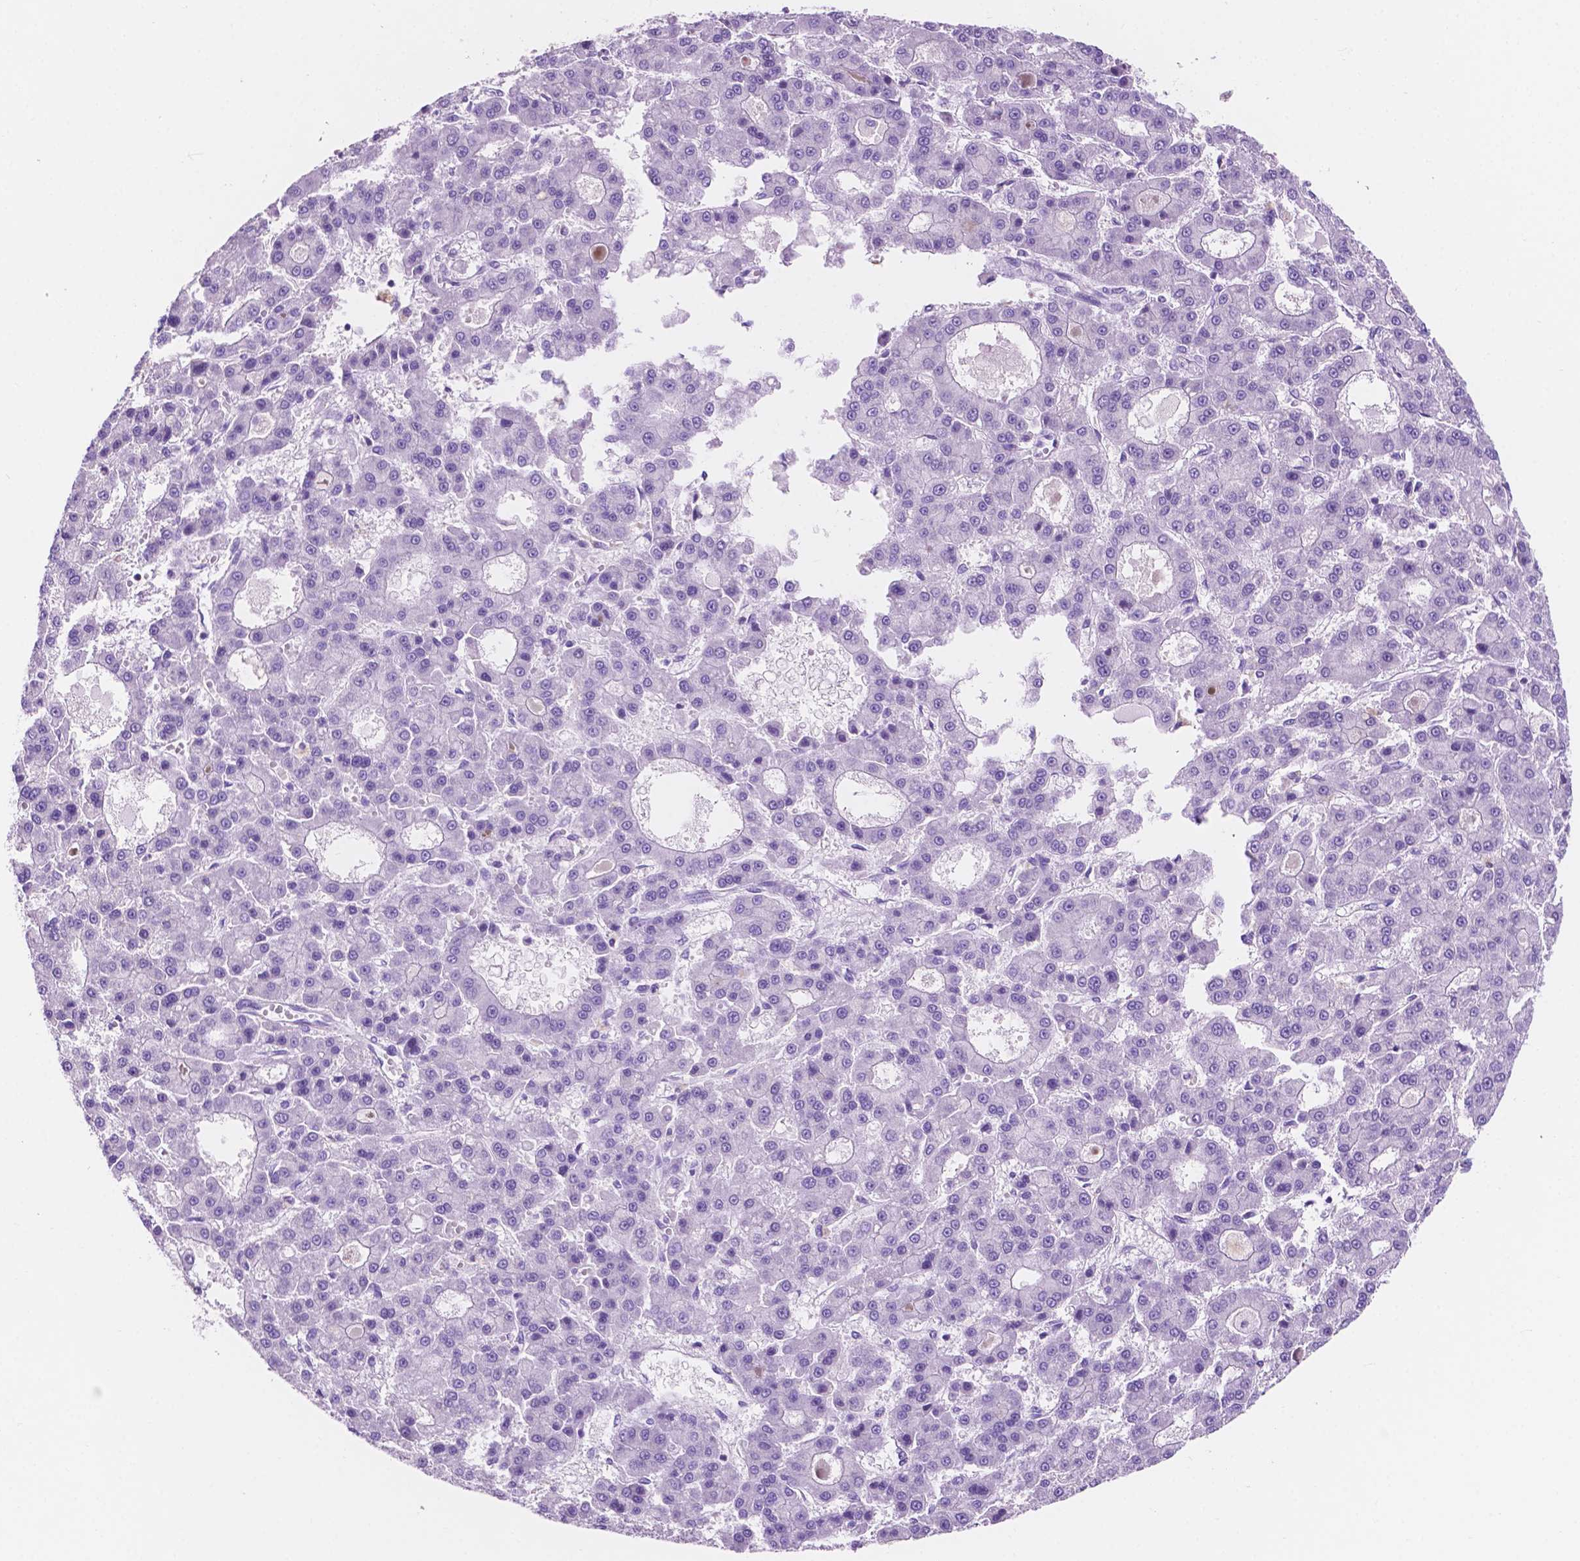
{"staining": {"intensity": "negative", "quantity": "none", "location": "none"}, "tissue": "liver cancer", "cell_type": "Tumor cells", "image_type": "cancer", "snomed": [{"axis": "morphology", "description": "Carcinoma, Hepatocellular, NOS"}, {"axis": "topography", "description": "Liver"}], "caption": "The image reveals no staining of tumor cells in hepatocellular carcinoma (liver). Brightfield microscopy of immunohistochemistry (IHC) stained with DAB (brown) and hematoxylin (blue), captured at high magnification.", "gene": "IGFN1", "patient": {"sex": "male", "age": 70}}